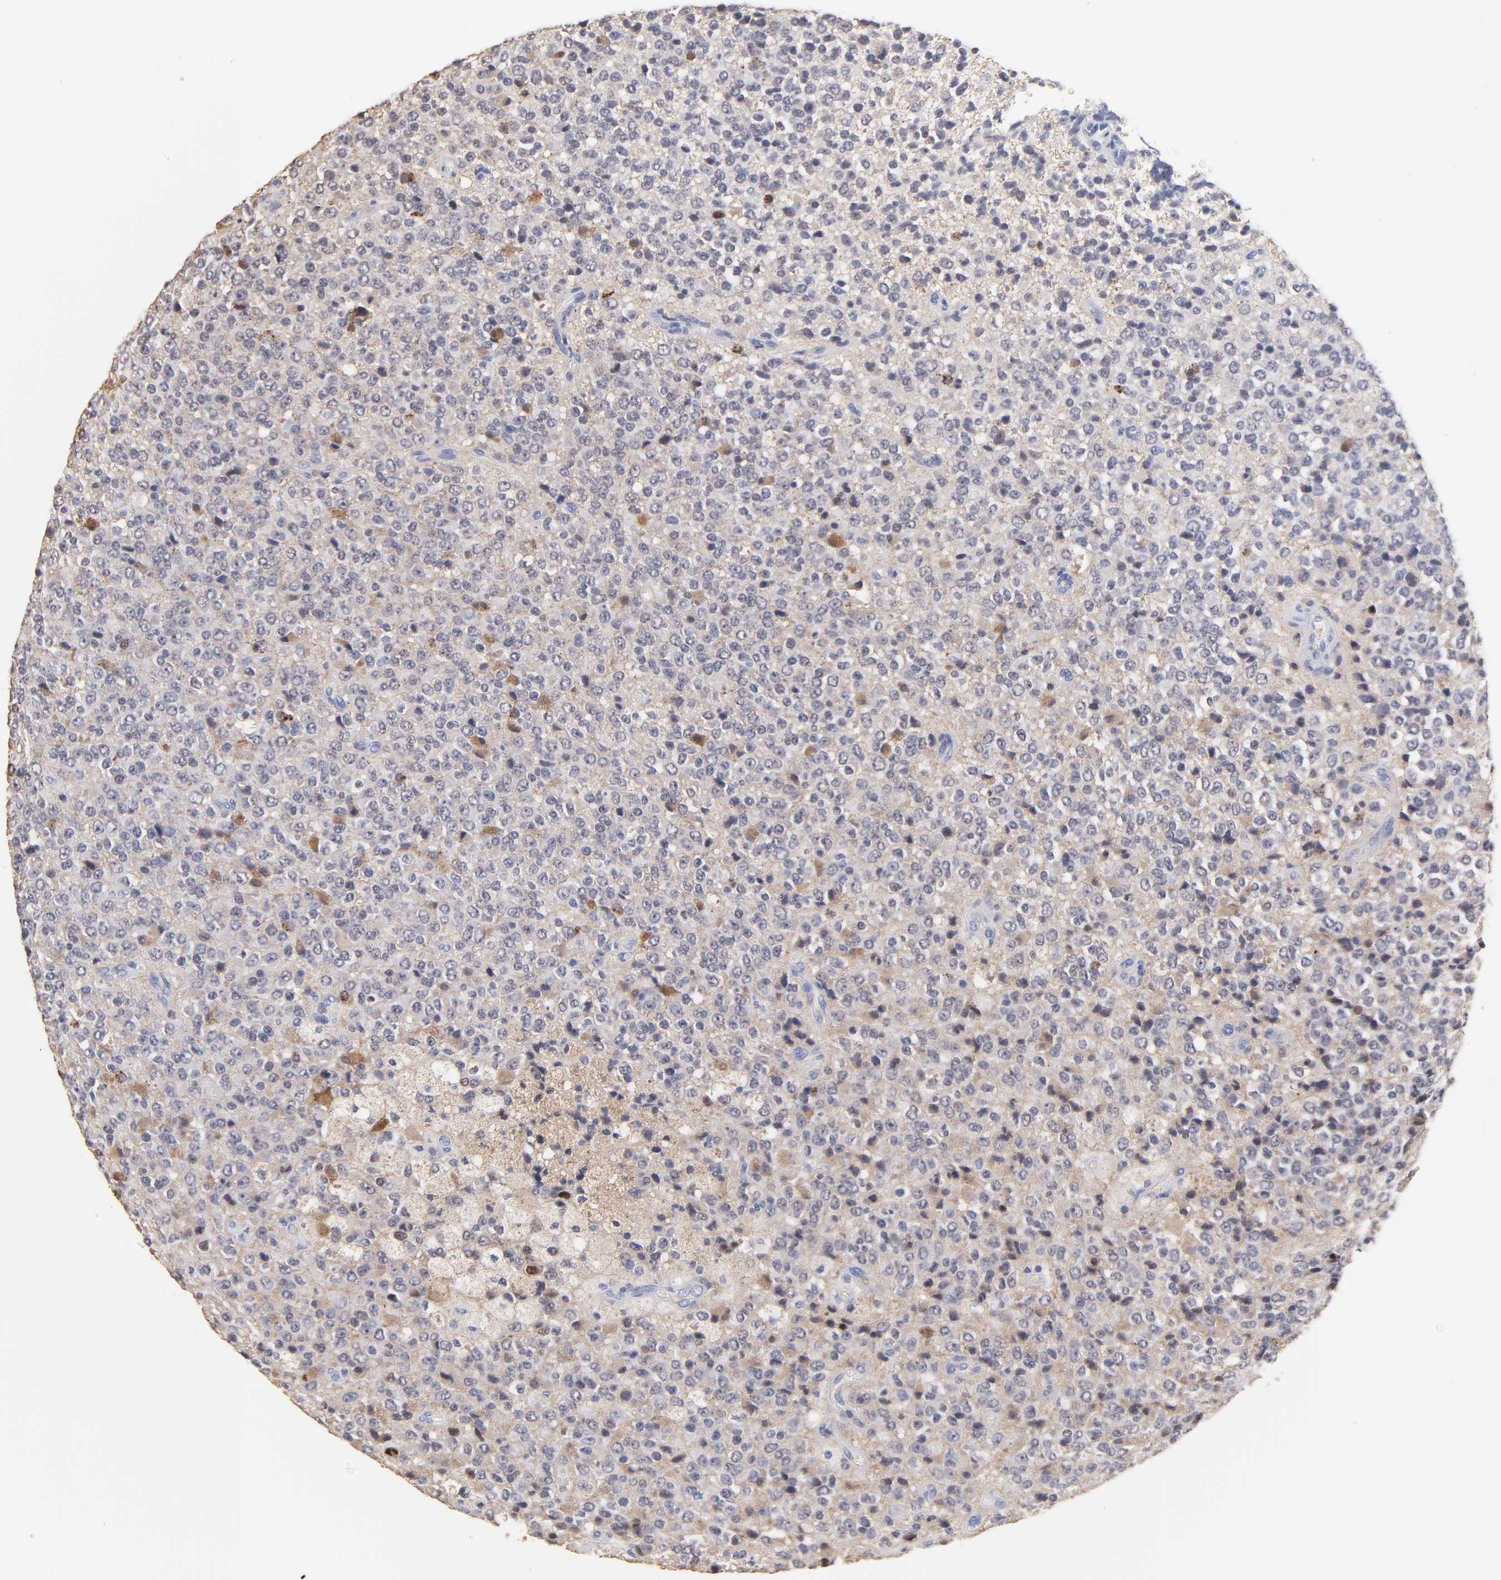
{"staining": {"intensity": "weak", "quantity": "<25%", "location": "cytoplasmic/membranous"}, "tissue": "glioma", "cell_type": "Tumor cells", "image_type": "cancer", "snomed": [{"axis": "morphology", "description": "Glioma, malignant, High grade"}, {"axis": "topography", "description": "pancreas cauda"}], "caption": "The image reveals no staining of tumor cells in glioma. The staining was performed using DAB to visualize the protein expression in brown, while the nuclei were stained in blue with hematoxylin (Magnification: 20x).", "gene": "SMARCA1", "patient": {"sex": "male", "age": 60}}